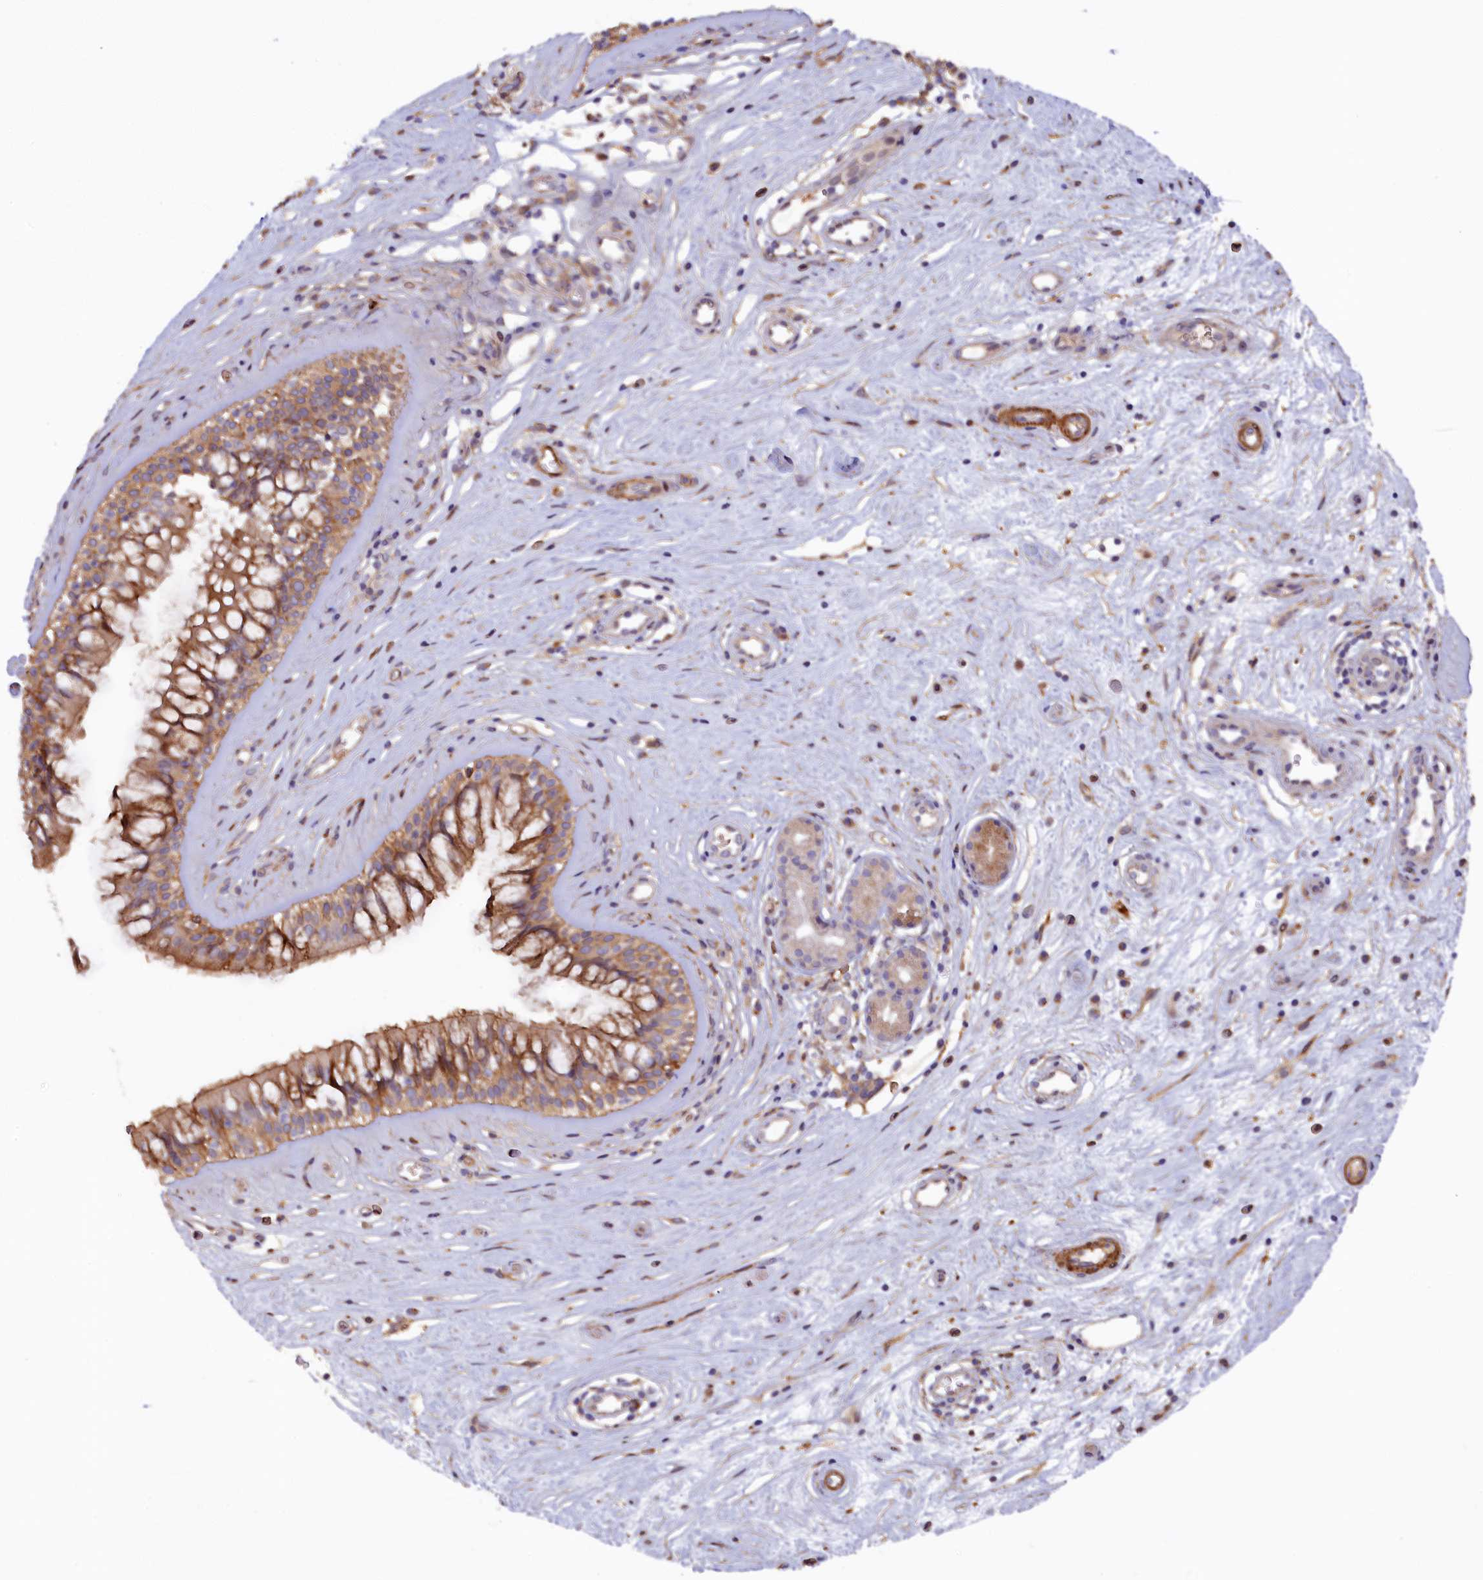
{"staining": {"intensity": "moderate", "quantity": ">75%", "location": "cytoplasmic/membranous"}, "tissue": "nasopharynx", "cell_type": "Respiratory epithelial cells", "image_type": "normal", "snomed": [{"axis": "morphology", "description": "Normal tissue, NOS"}, {"axis": "topography", "description": "Nasopharynx"}], "caption": "The histopathology image shows staining of normal nasopharynx, revealing moderate cytoplasmic/membranous protein expression (brown color) within respiratory epithelial cells. The protein is shown in brown color, while the nuclei are stained blue.", "gene": "FERMT1", "patient": {"sex": "male", "age": 32}}